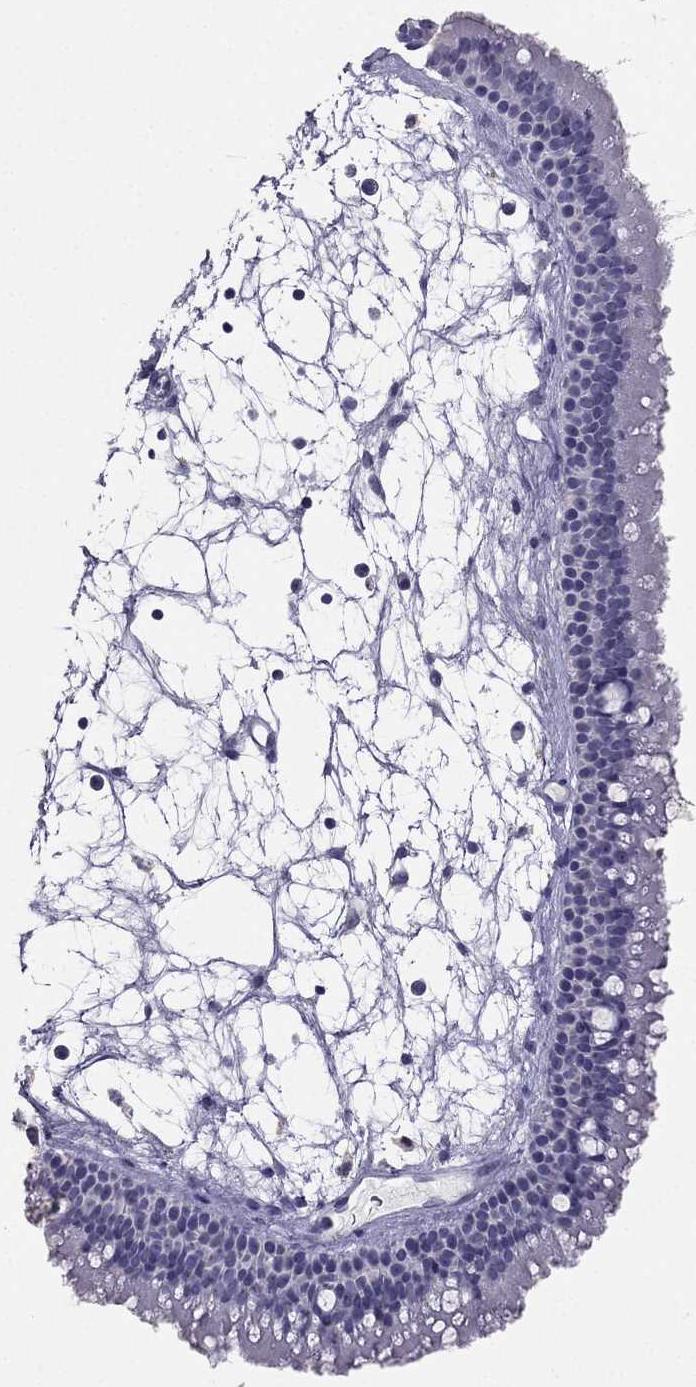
{"staining": {"intensity": "negative", "quantity": "none", "location": "none"}, "tissue": "nasopharynx", "cell_type": "Respiratory epithelial cells", "image_type": "normal", "snomed": [{"axis": "morphology", "description": "Normal tissue, NOS"}, {"axis": "topography", "description": "Nasopharynx"}], "caption": "High magnification brightfield microscopy of unremarkable nasopharynx stained with DAB (3,3'-diaminobenzidine) (brown) and counterstained with hematoxylin (blue): respiratory epithelial cells show no significant expression. (Stains: DAB IHC with hematoxylin counter stain, Microscopy: brightfield microscopy at high magnification).", "gene": "LMTK3", "patient": {"sex": "female", "age": 85}}